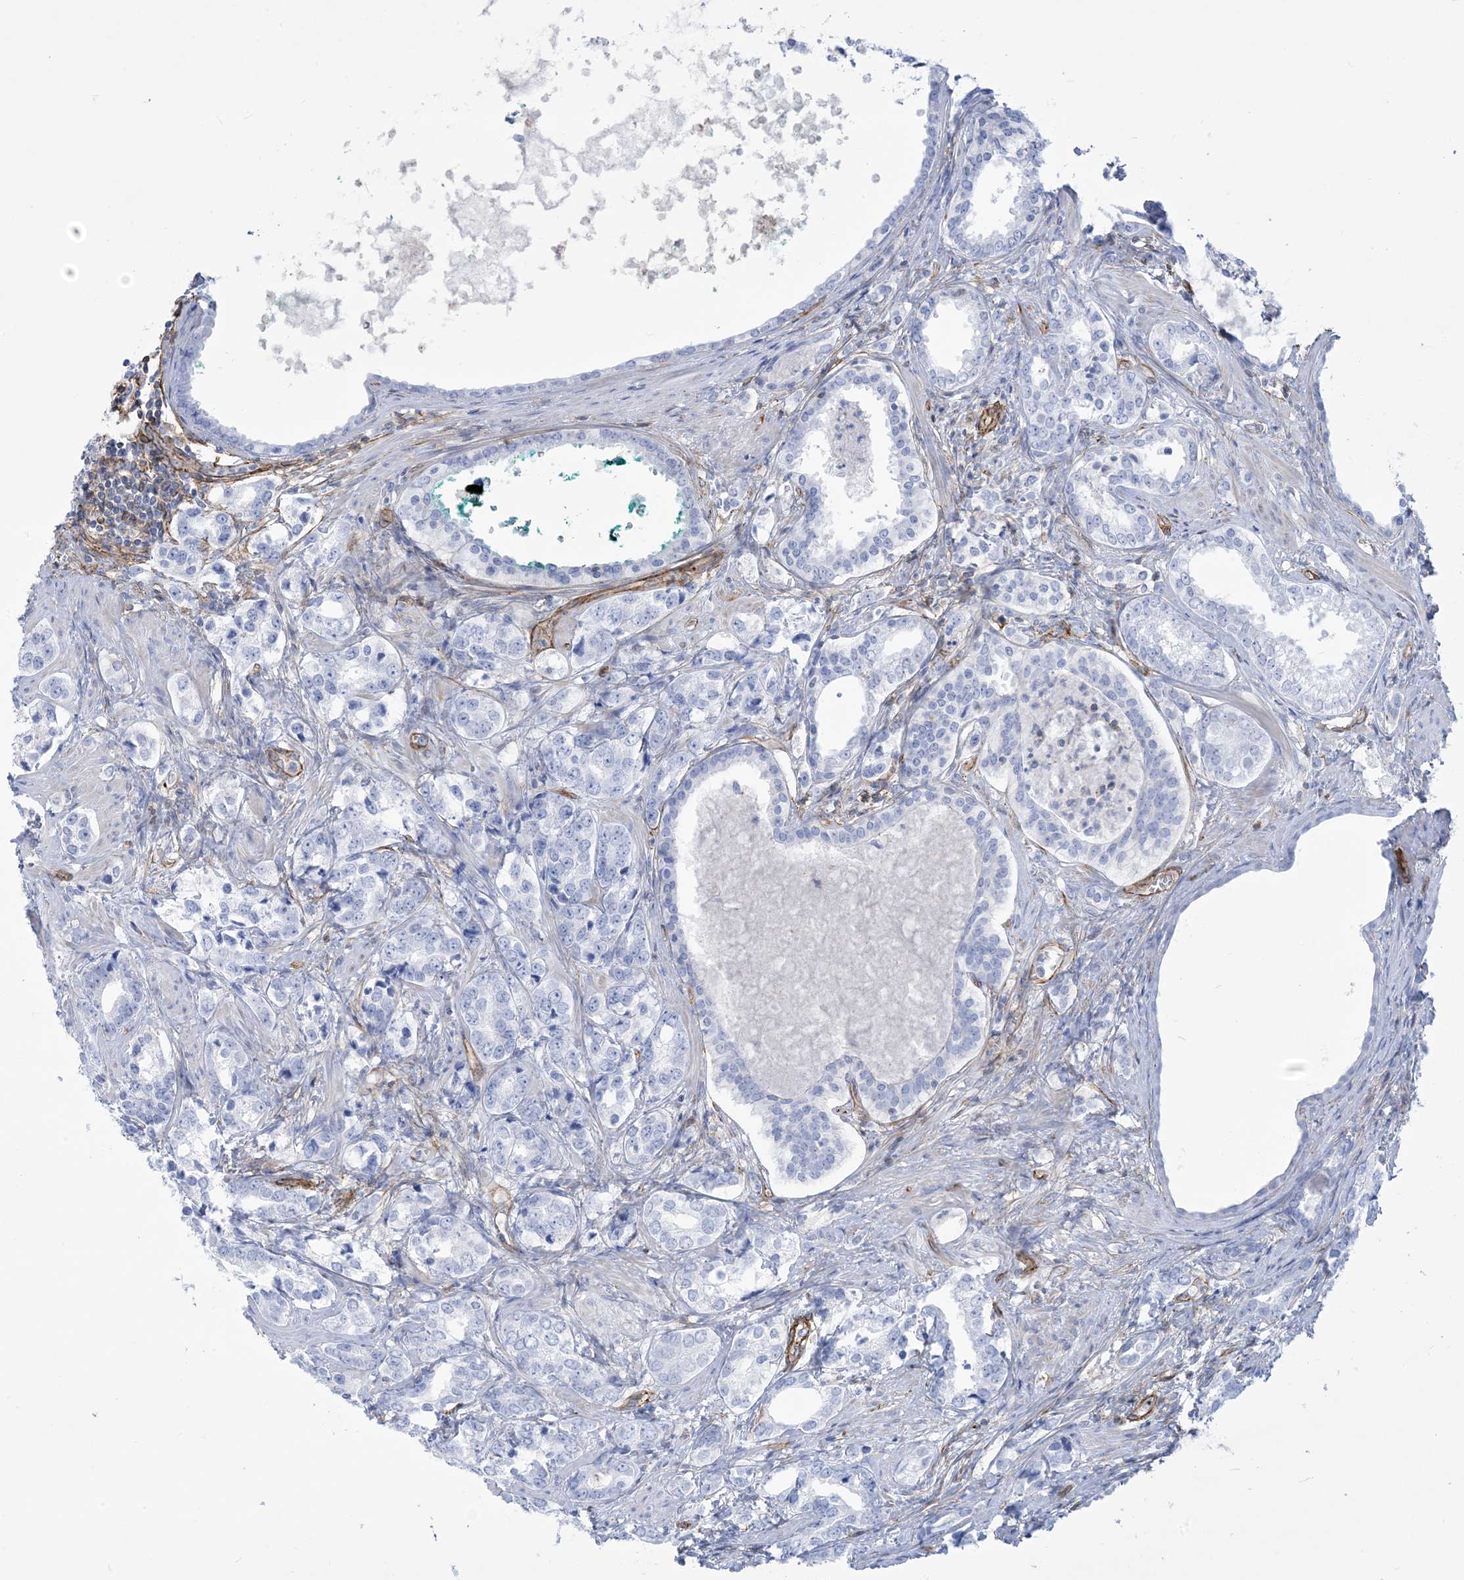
{"staining": {"intensity": "negative", "quantity": "none", "location": "none"}, "tissue": "prostate cancer", "cell_type": "Tumor cells", "image_type": "cancer", "snomed": [{"axis": "morphology", "description": "Adenocarcinoma, High grade"}, {"axis": "topography", "description": "Prostate"}], "caption": "DAB (3,3'-diaminobenzidine) immunohistochemical staining of prostate cancer (high-grade adenocarcinoma) reveals no significant positivity in tumor cells.", "gene": "B3GNT7", "patient": {"sex": "male", "age": 62}}